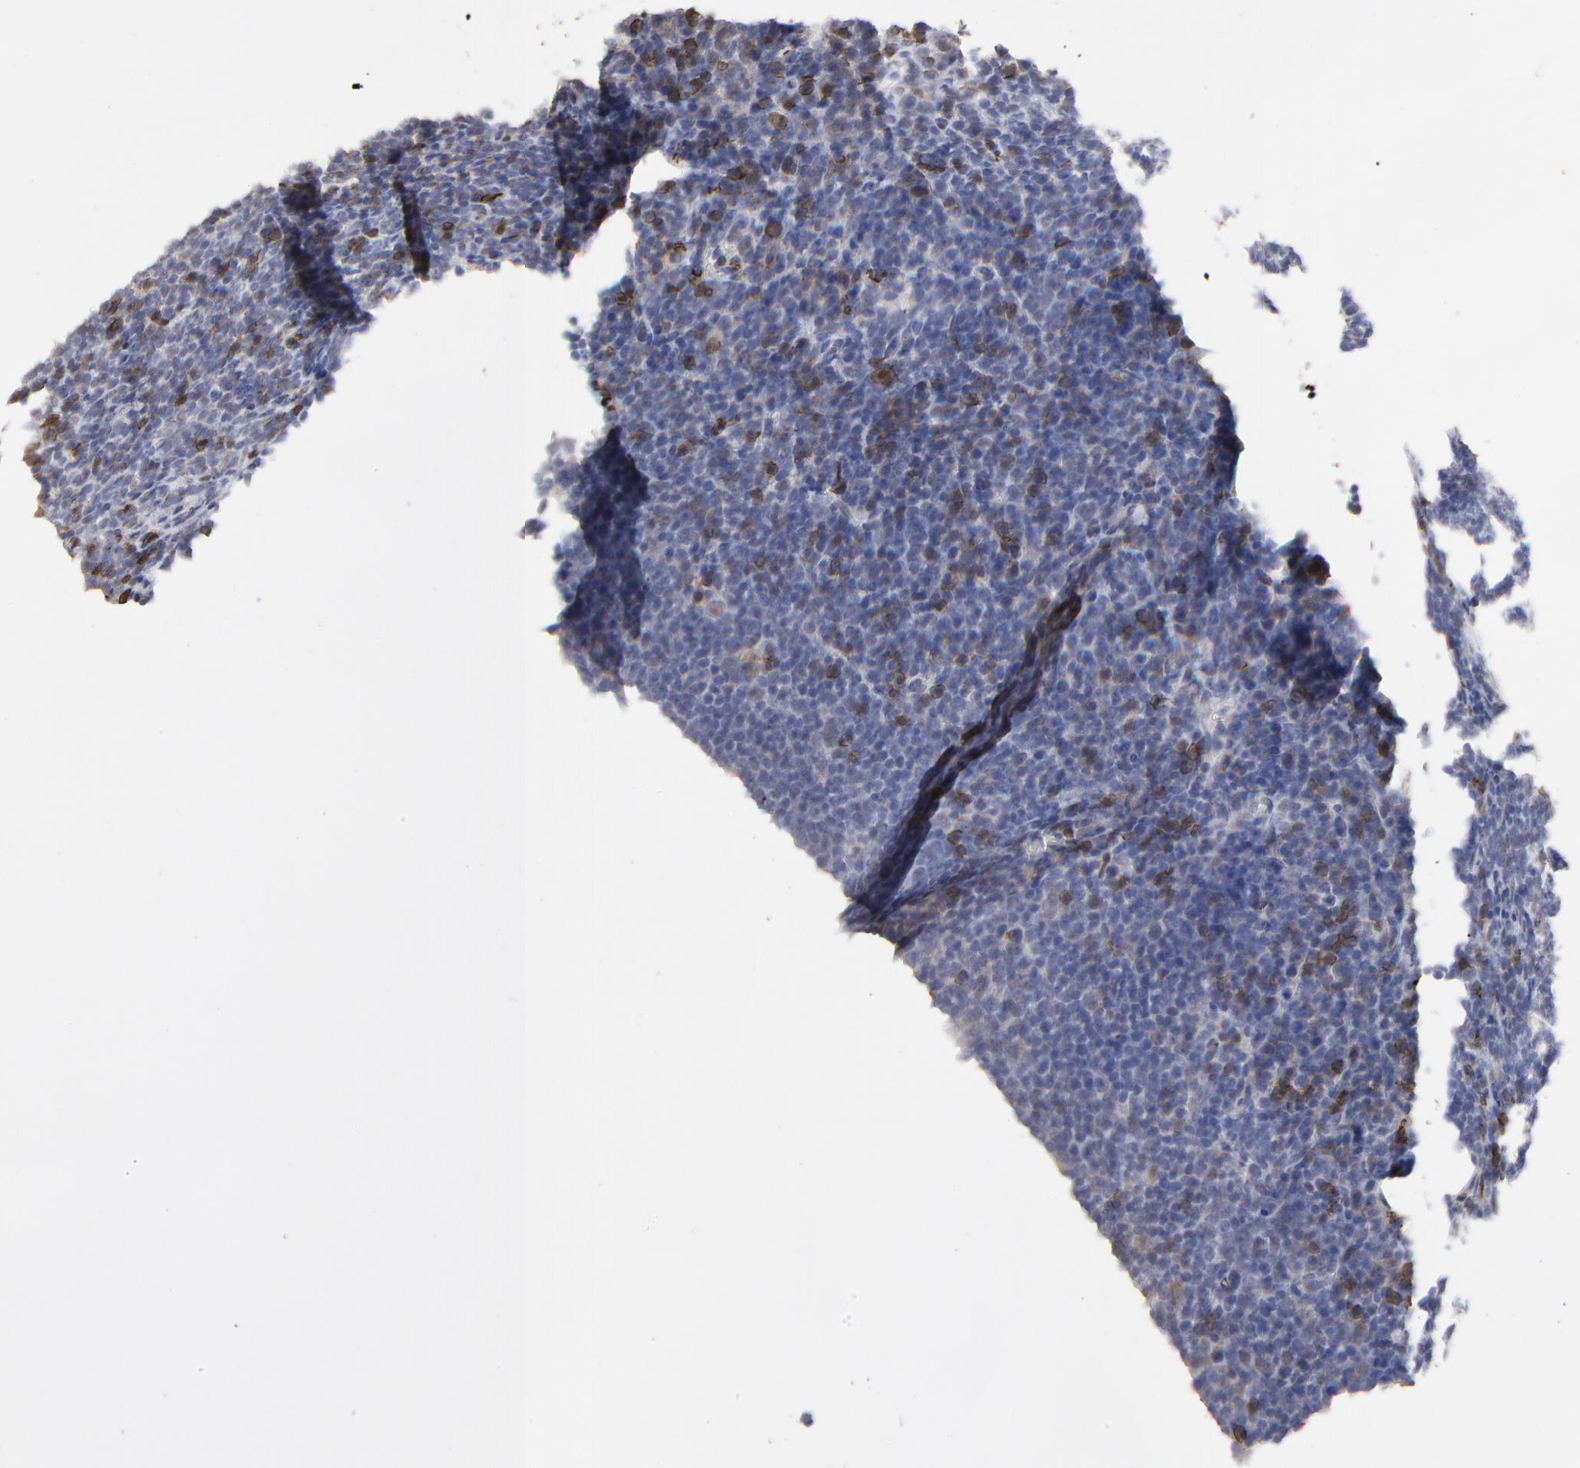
{"staining": {"intensity": "moderate", "quantity": "25%-75%", "location": "nuclear"}, "tissue": "lymphoma", "cell_type": "Tumor cells", "image_type": "cancer", "snomed": [{"axis": "morphology", "description": "Malignant lymphoma, non-Hodgkin's type, Low grade"}, {"axis": "topography", "description": "Lymph node"}], "caption": "Lymphoma stained with a protein marker demonstrates moderate staining in tumor cells.", "gene": "SLC6A14", "patient": {"sex": "male", "age": 74}}